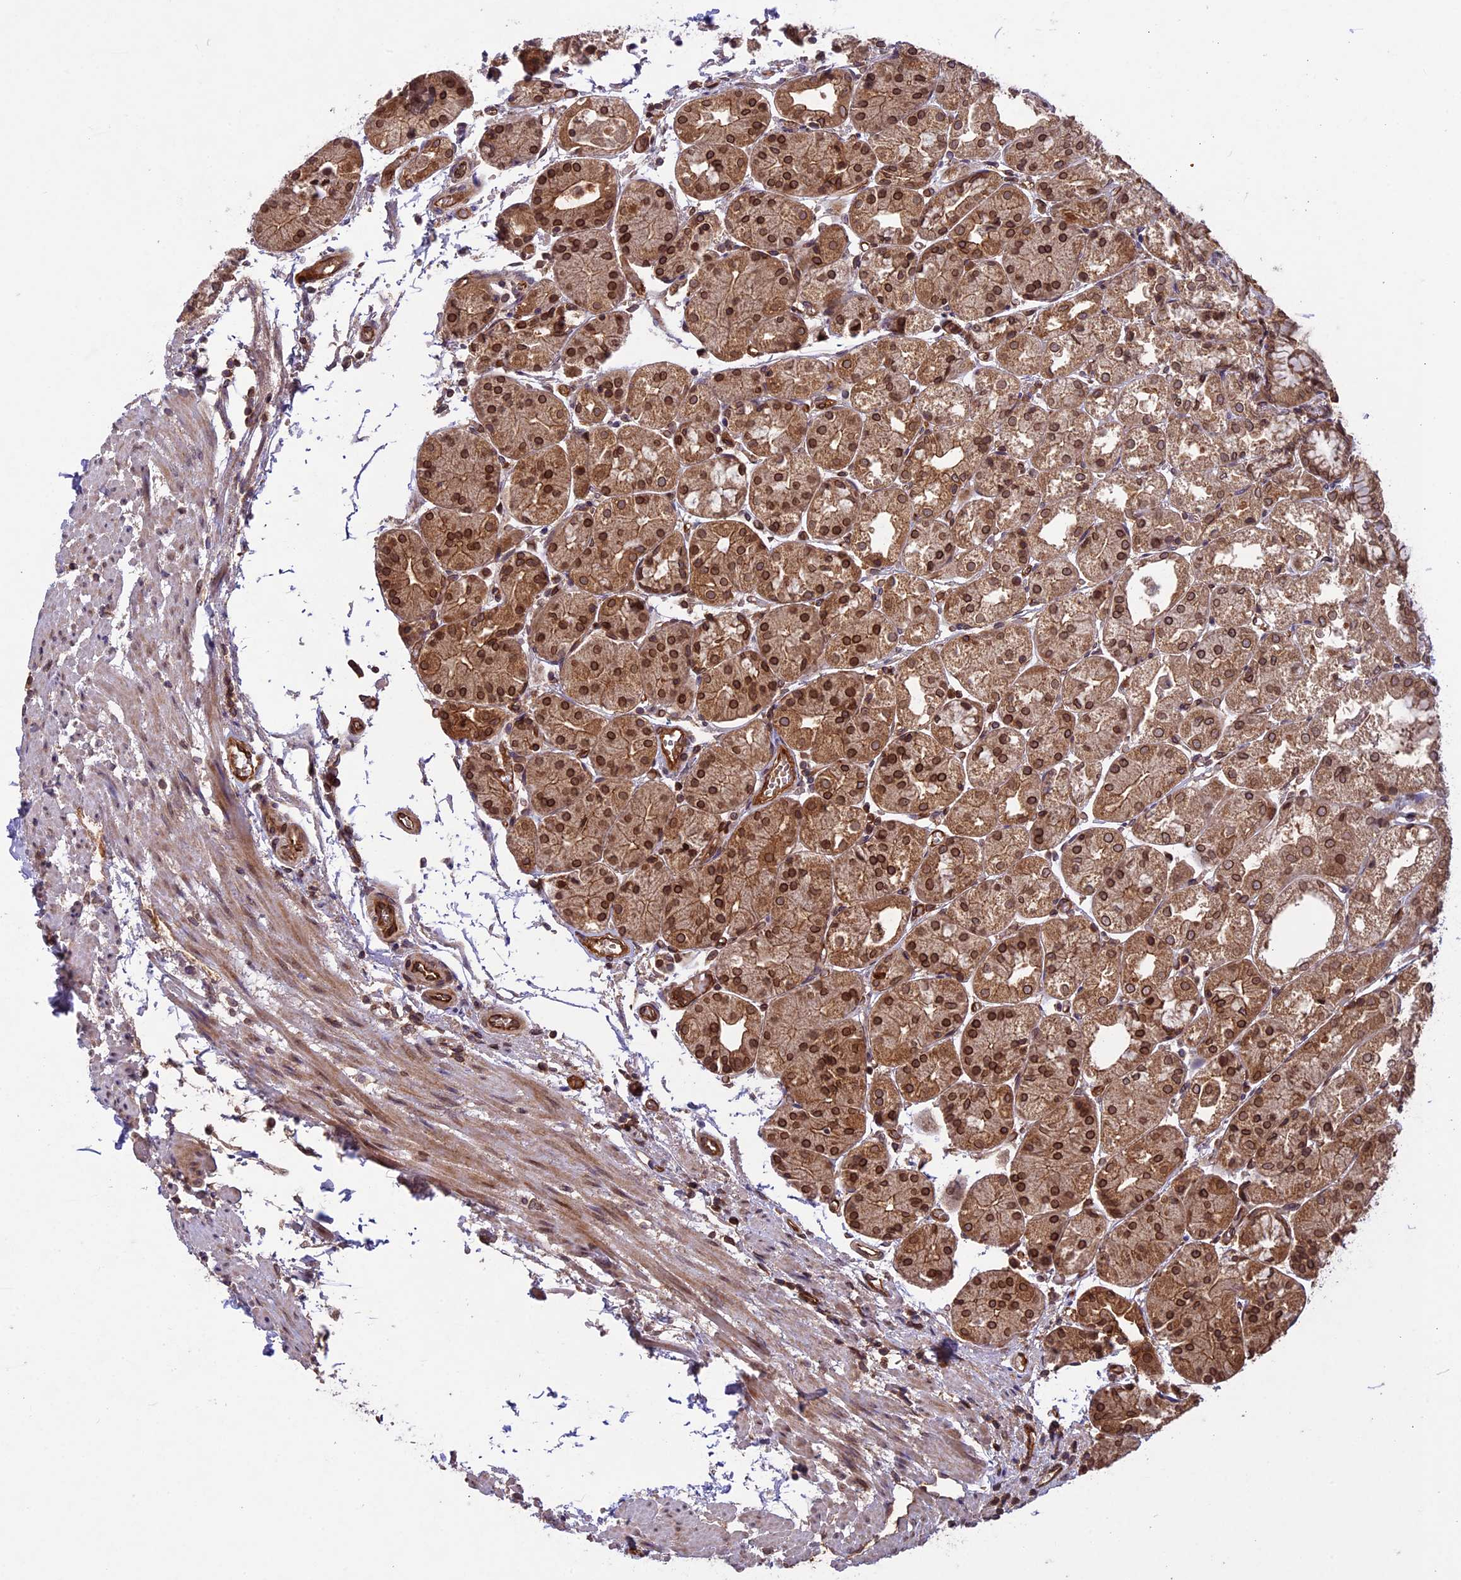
{"staining": {"intensity": "strong", "quantity": ">75%", "location": "cytoplasmic/membranous,nuclear"}, "tissue": "stomach", "cell_type": "Glandular cells", "image_type": "normal", "snomed": [{"axis": "morphology", "description": "Normal tissue, NOS"}, {"axis": "topography", "description": "Stomach, upper"}], "caption": "Approximately >75% of glandular cells in benign human stomach show strong cytoplasmic/membranous,nuclear protein staining as visualized by brown immunohistochemical staining.", "gene": "CCDC125", "patient": {"sex": "male", "age": 72}}